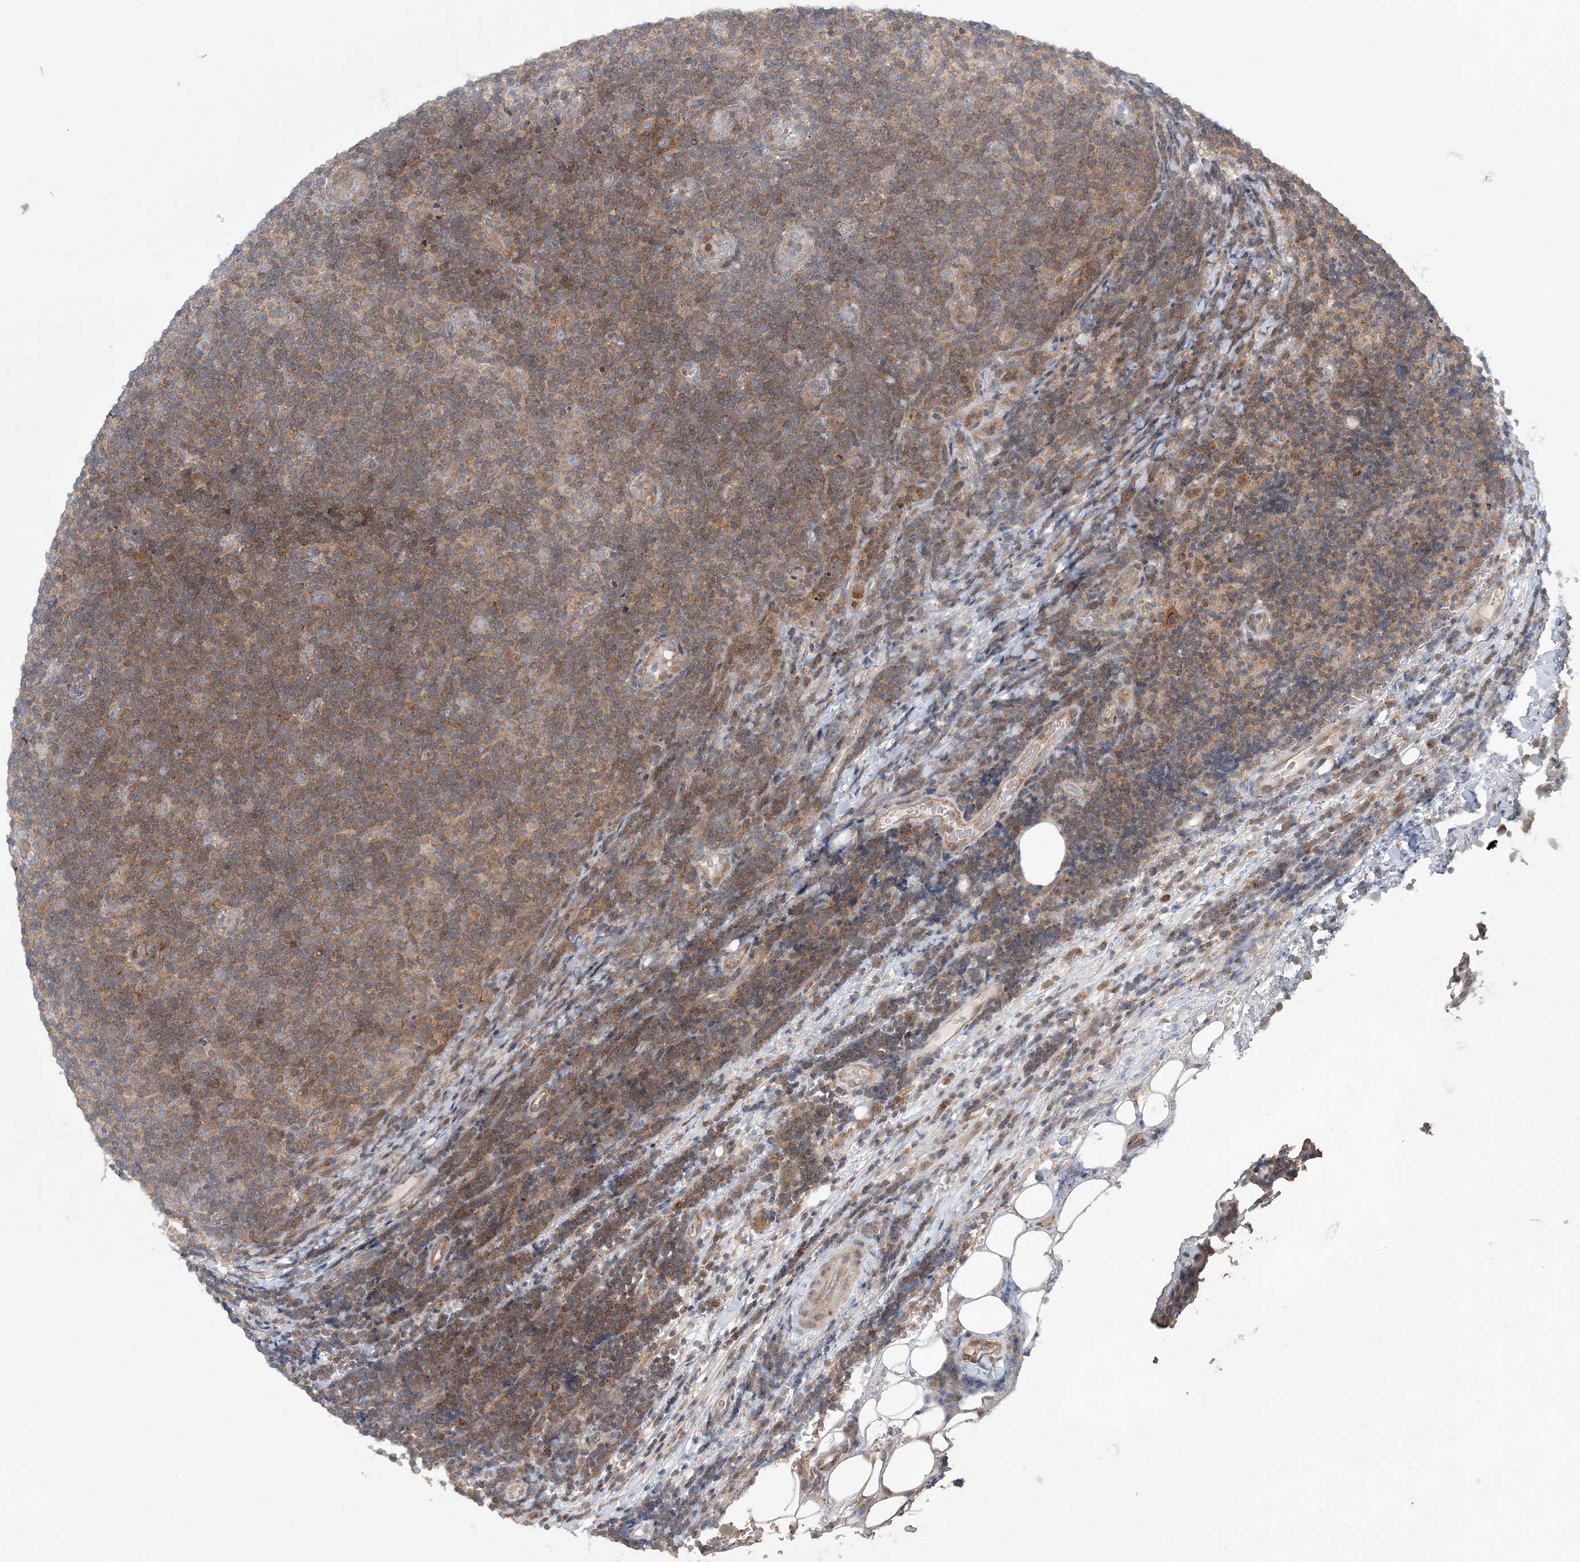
{"staining": {"intensity": "moderate", "quantity": "25%-75%", "location": "cytoplasmic/membranous"}, "tissue": "lymphoma", "cell_type": "Tumor cells", "image_type": "cancer", "snomed": [{"axis": "morphology", "description": "Malignant lymphoma, non-Hodgkin's type, Low grade"}, {"axis": "topography", "description": "Lymph node"}], "caption": "Moderate cytoplasmic/membranous expression for a protein is seen in approximately 25%-75% of tumor cells of low-grade malignant lymphoma, non-Hodgkin's type using IHC.", "gene": "ATP13A2", "patient": {"sex": "male", "age": 83}}